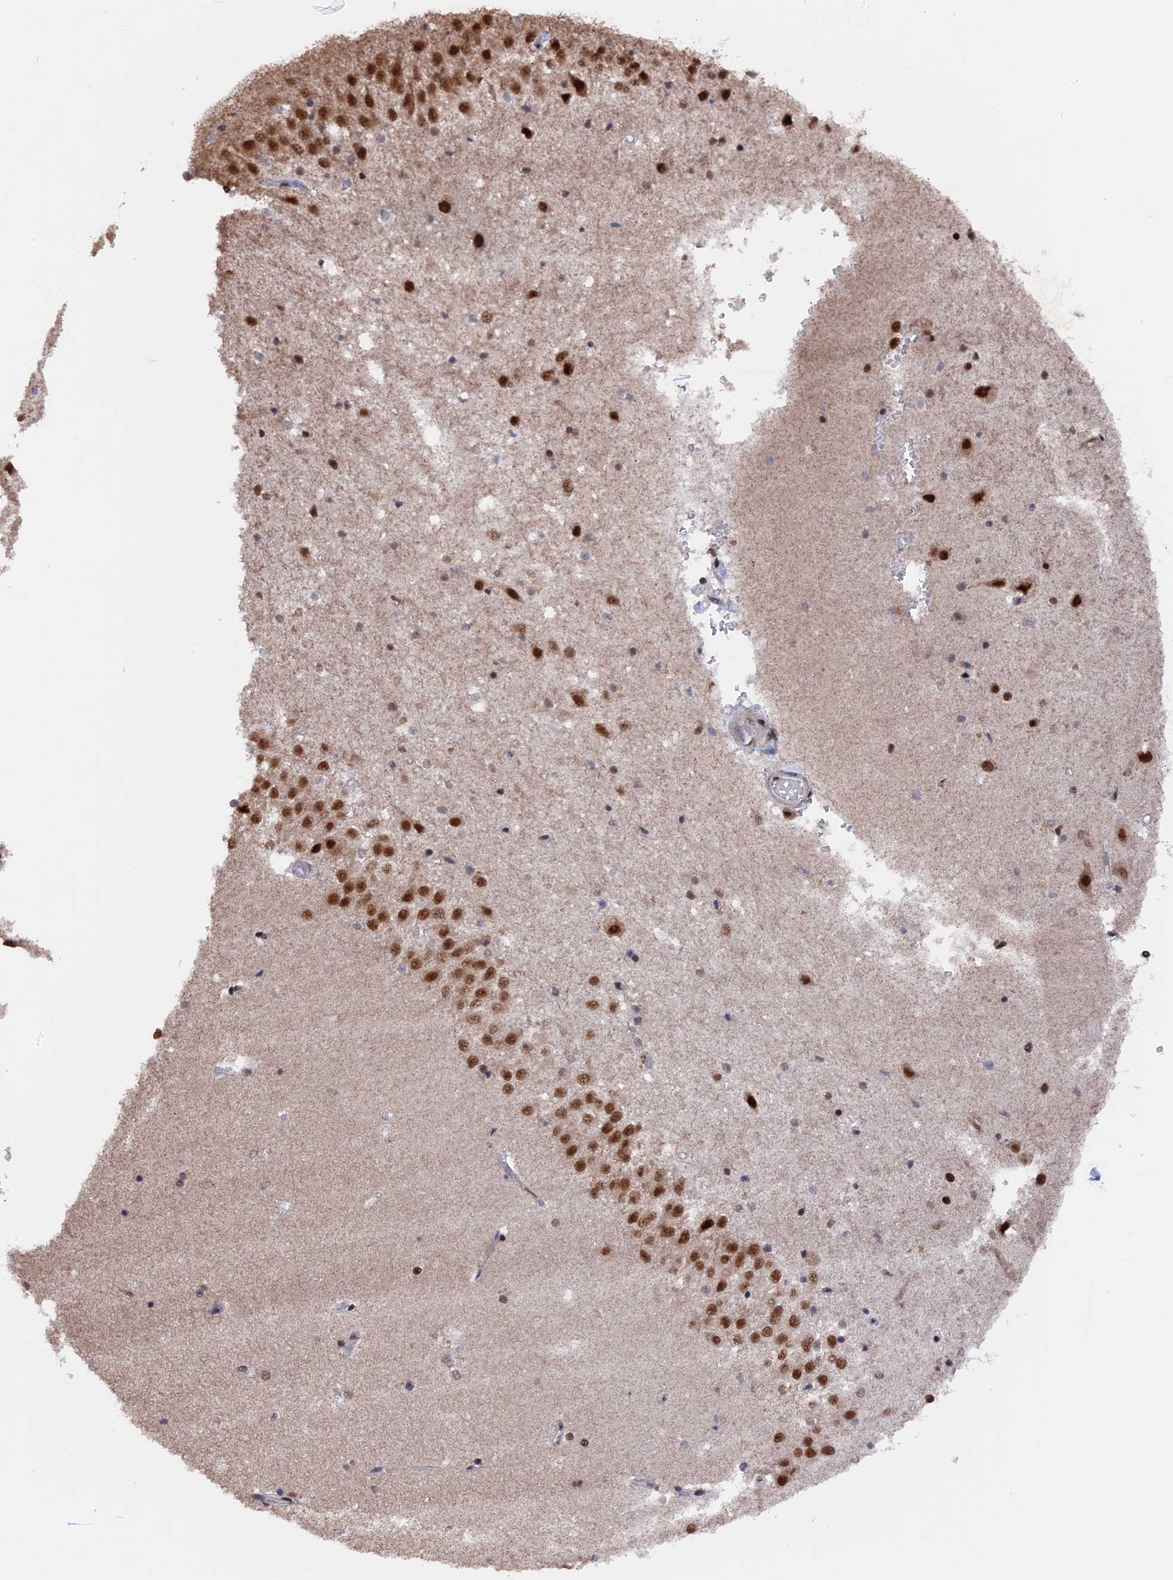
{"staining": {"intensity": "strong", "quantity": "<25%", "location": "nuclear"}, "tissue": "hippocampus", "cell_type": "Glial cells", "image_type": "normal", "snomed": [{"axis": "morphology", "description": "Normal tissue, NOS"}, {"axis": "topography", "description": "Hippocampus"}], "caption": "Hippocampus stained with immunohistochemistry shows strong nuclear staining in about <25% of glial cells.", "gene": "SF3A2", "patient": {"sex": "female", "age": 52}}